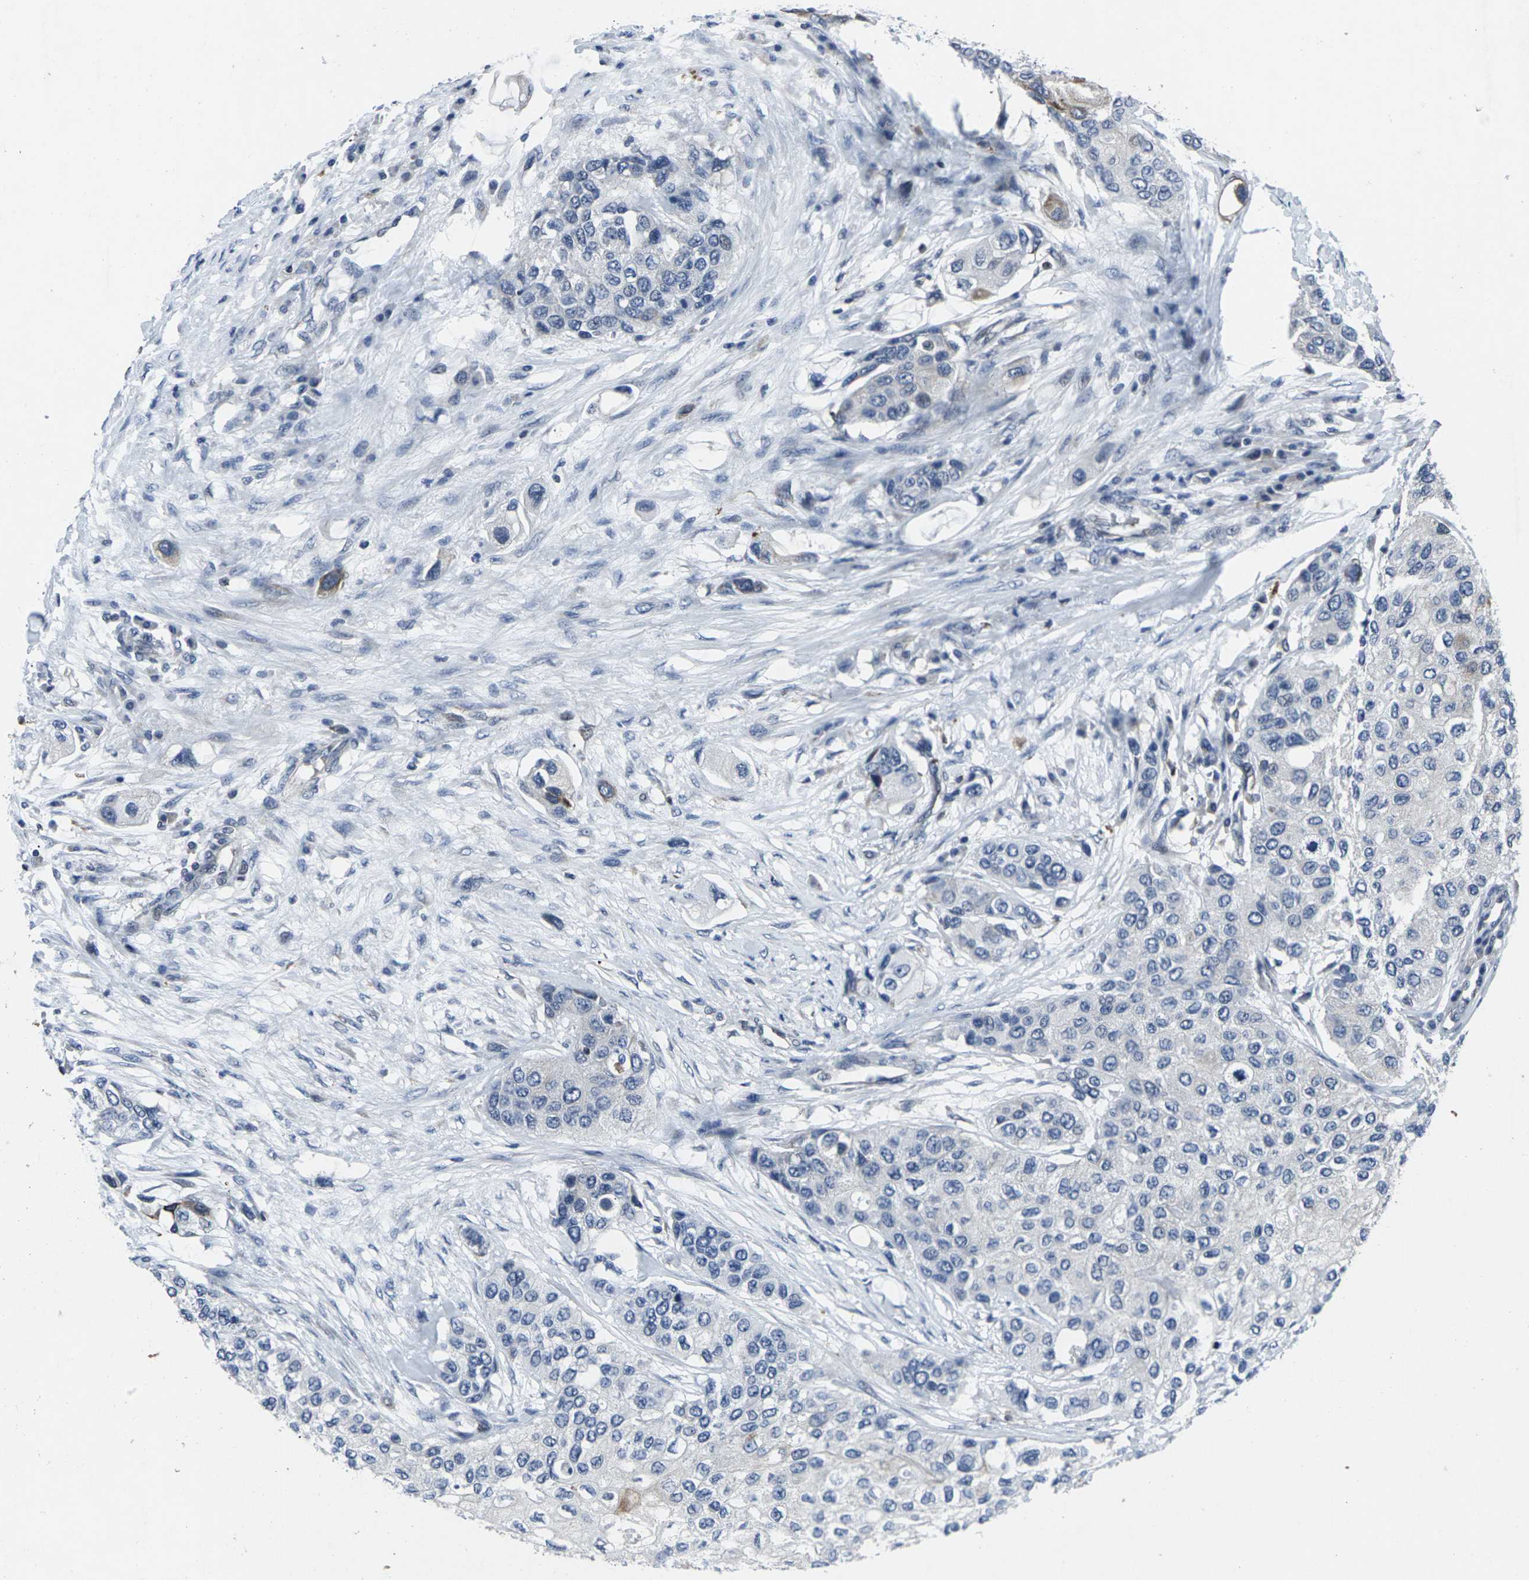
{"staining": {"intensity": "negative", "quantity": "none", "location": "none"}, "tissue": "urothelial cancer", "cell_type": "Tumor cells", "image_type": "cancer", "snomed": [{"axis": "morphology", "description": "Urothelial carcinoma, High grade"}, {"axis": "topography", "description": "Urinary bladder"}], "caption": "Protein analysis of urothelial cancer demonstrates no significant staining in tumor cells.", "gene": "STAT4", "patient": {"sex": "female", "age": 56}}